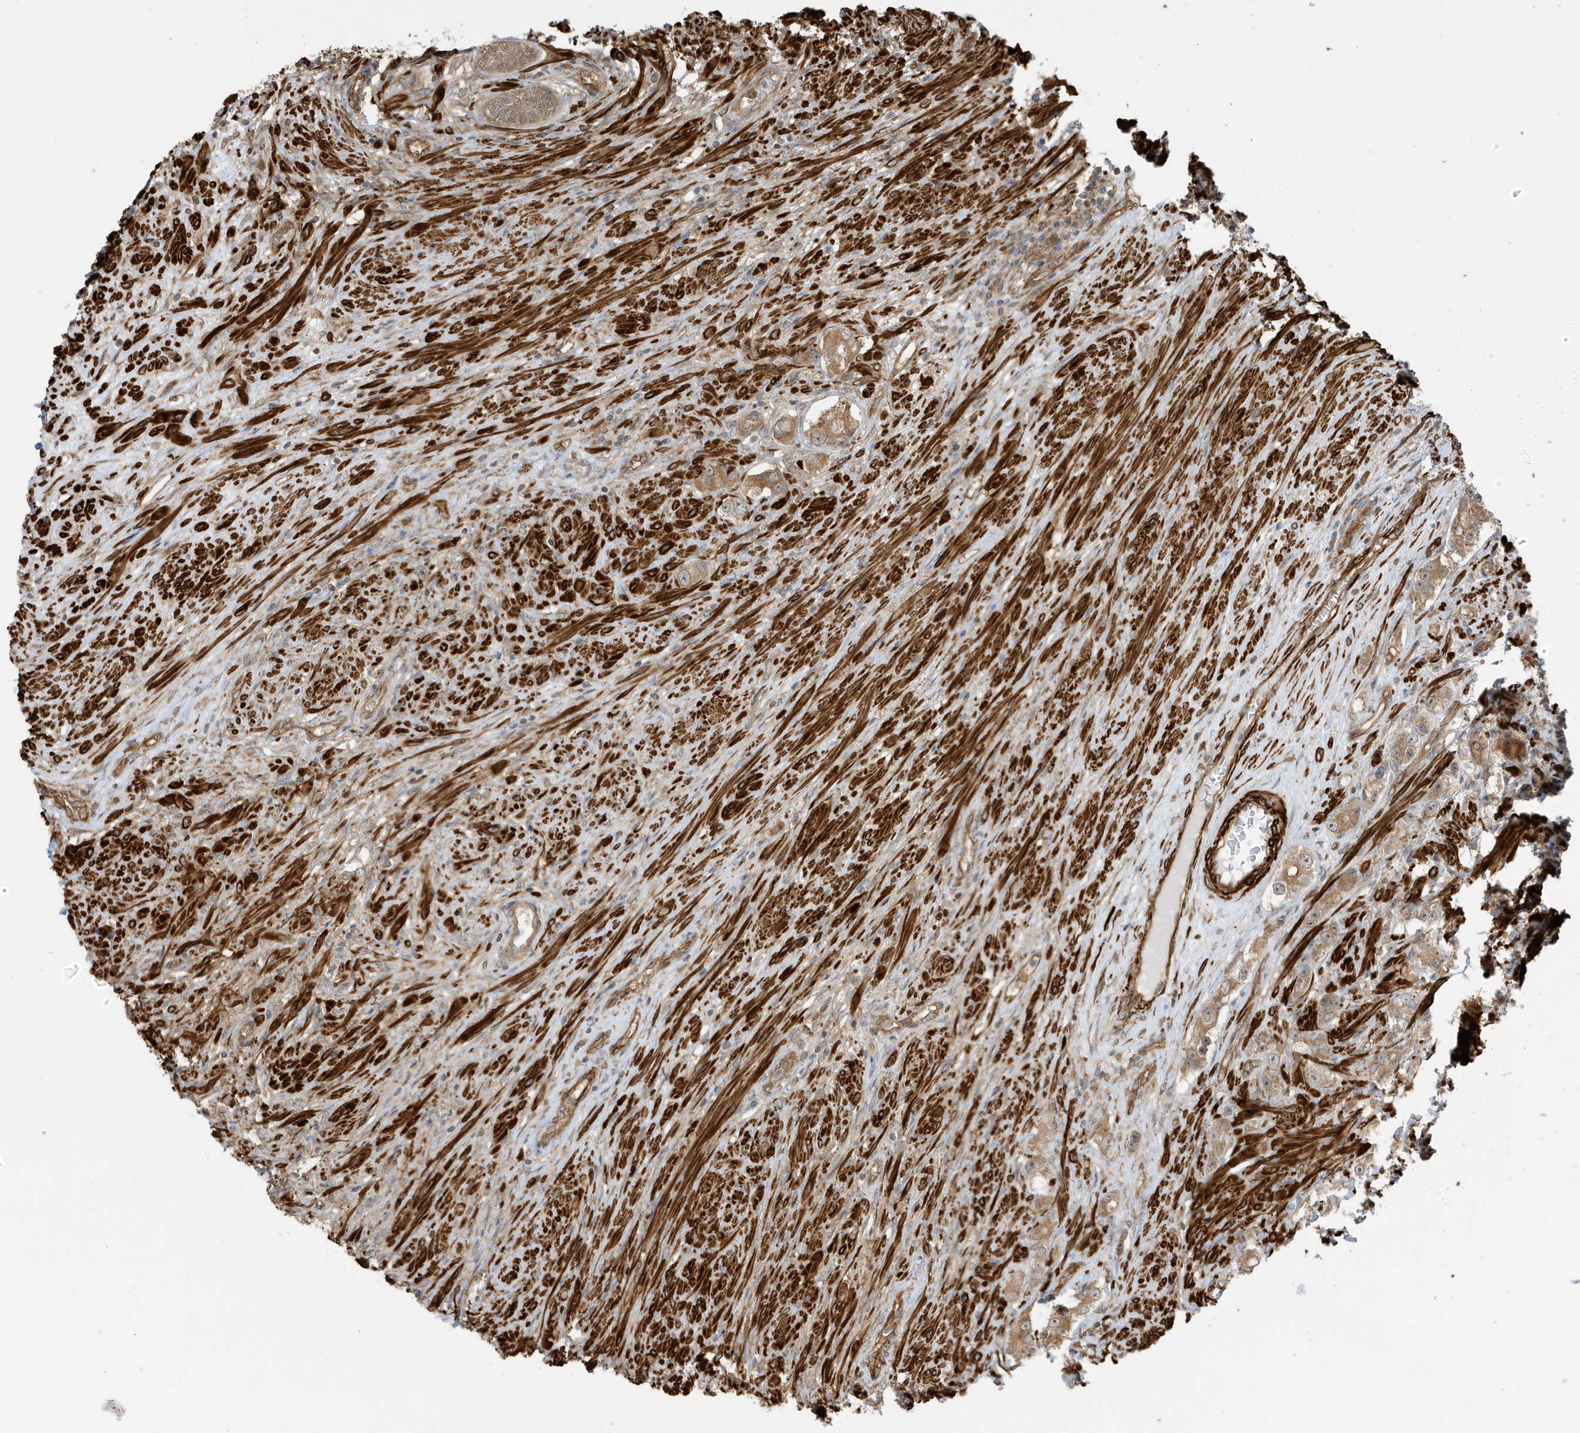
{"staining": {"intensity": "moderate", "quantity": ">75%", "location": "cytoplasmic/membranous"}, "tissue": "prostate cancer", "cell_type": "Tumor cells", "image_type": "cancer", "snomed": [{"axis": "morphology", "description": "Adenocarcinoma, High grade"}, {"axis": "topography", "description": "Prostate"}], "caption": "An image of human prostate cancer (adenocarcinoma (high-grade)) stained for a protein displays moderate cytoplasmic/membranous brown staining in tumor cells.", "gene": "CDC42EP3", "patient": {"sex": "male", "age": 63}}